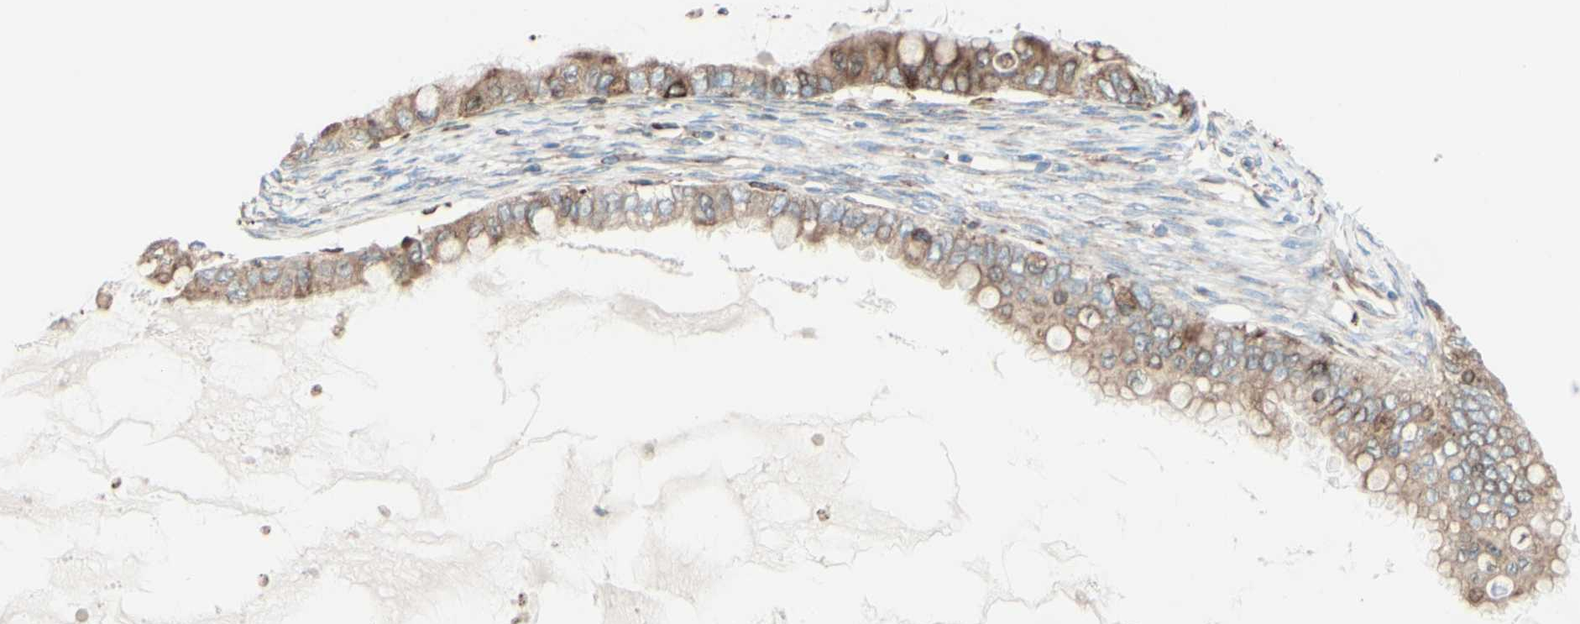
{"staining": {"intensity": "moderate", "quantity": ">75%", "location": "cytoplasmic/membranous"}, "tissue": "ovarian cancer", "cell_type": "Tumor cells", "image_type": "cancer", "snomed": [{"axis": "morphology", "description": "Cystadenocarcinoma, mucinous, NOS"}, {"axis": "topography", "description": "Ovary"}], "caption": "A brown stain shows moderate cytoplasmic/membranous staining of a protein in human mucinous cystadenocarcinoma (ovarian) tumor cells. (DAB (3,3'-diaminobenzidine) IHC with brightfield microscopy, high magnification).", "gene": "DNAJB11", "patient": {"sex": "female", "age": 80}}